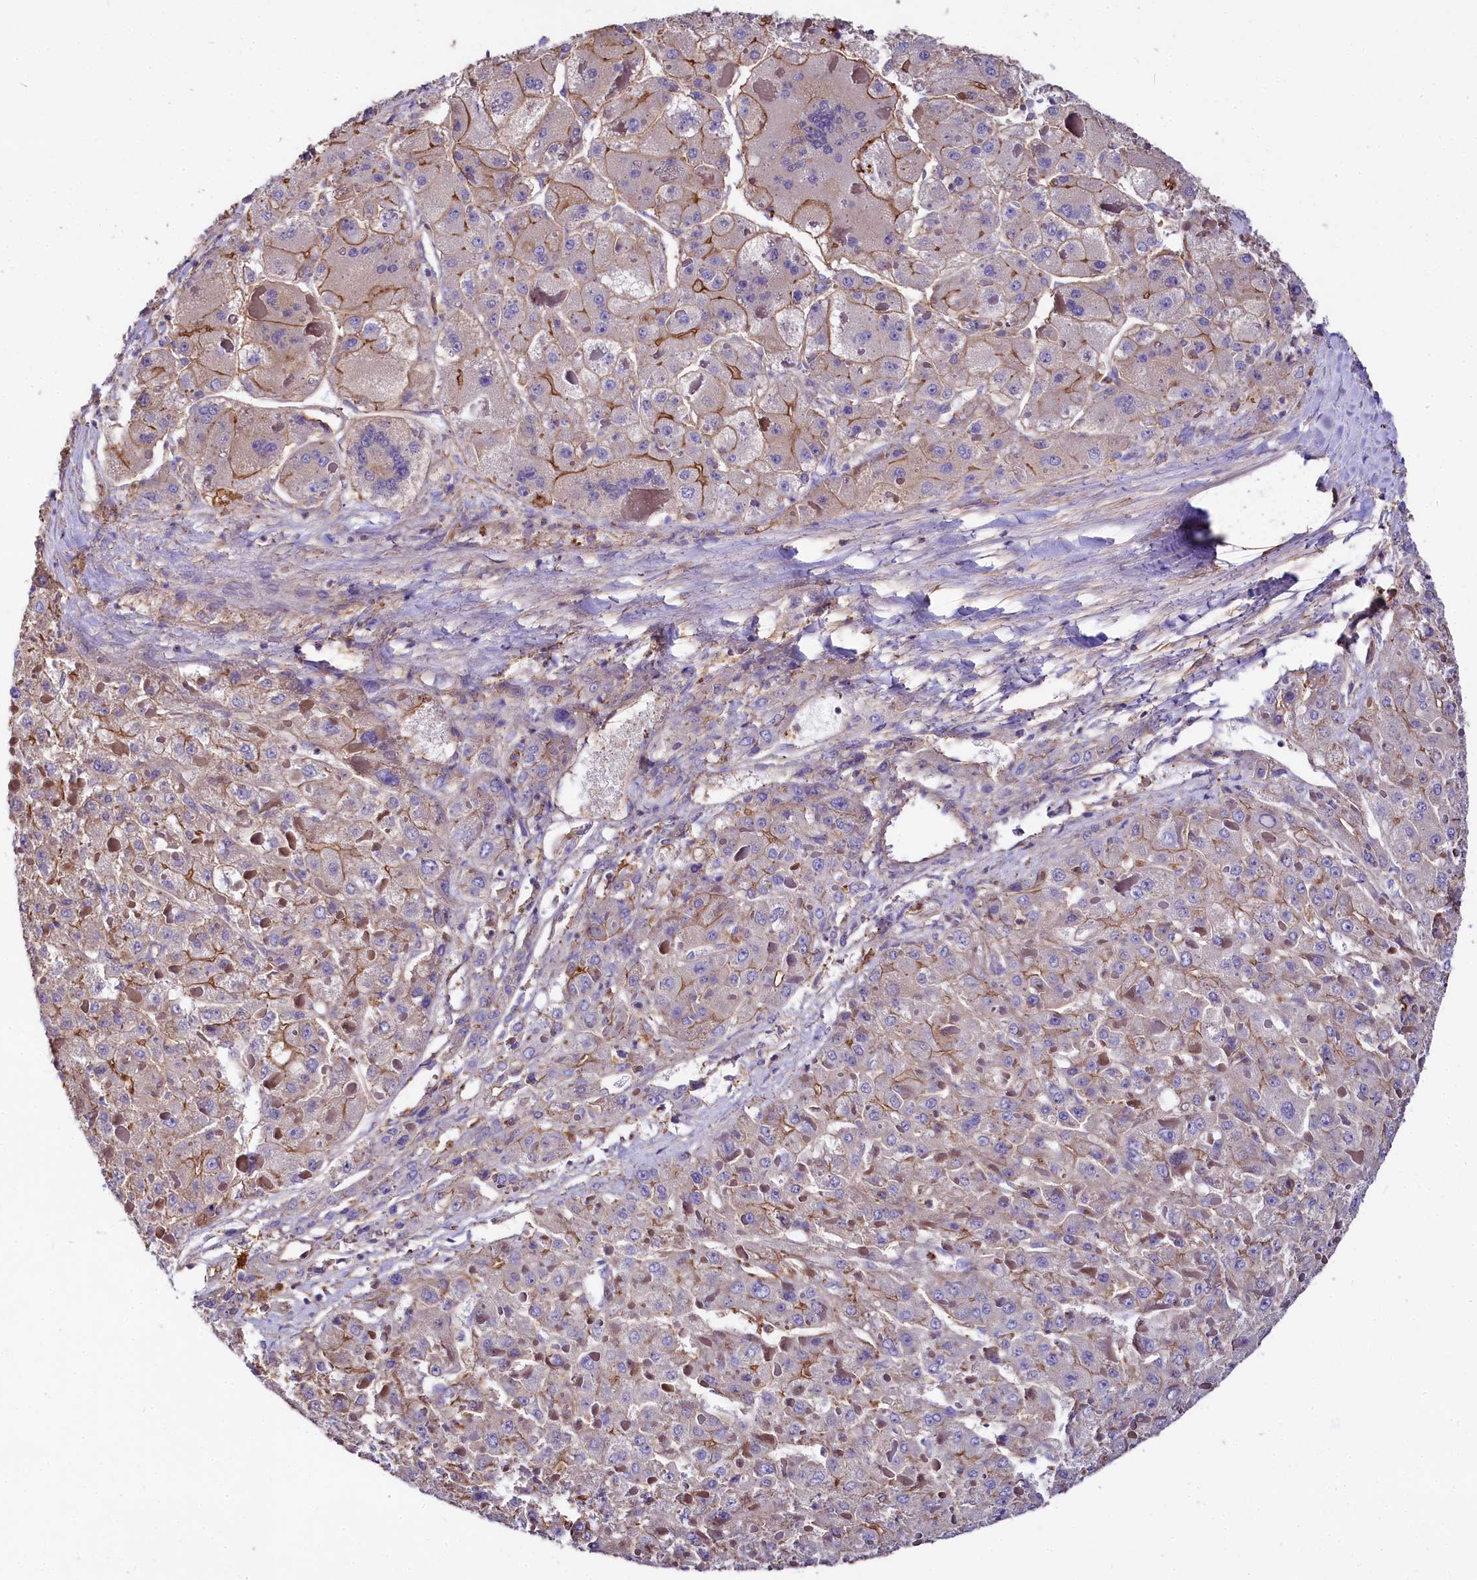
{"staining": {"intensity": "moderate", "quantity": "25%-75%", "location": "cytoplasmic/membranous"}, "tissue": "liver cancer", "cell_type": "Tumor cells", "image_type": "cancer", "snomed": [{"axis": "morphology", "description": "Carcinoma, Hepatocellular, NOS"}, {"axis": "topography", "description": "Liver"}], "caption": "Brown immunohistochemical staining in human hepatocellular carcinoma (liver) demonstrates moderate cytoplasmic/membranous staining in about 25%-75% of tumor cells.", "gene": "FCHSD2", "patient": {"sex": "female", "age": 73}}